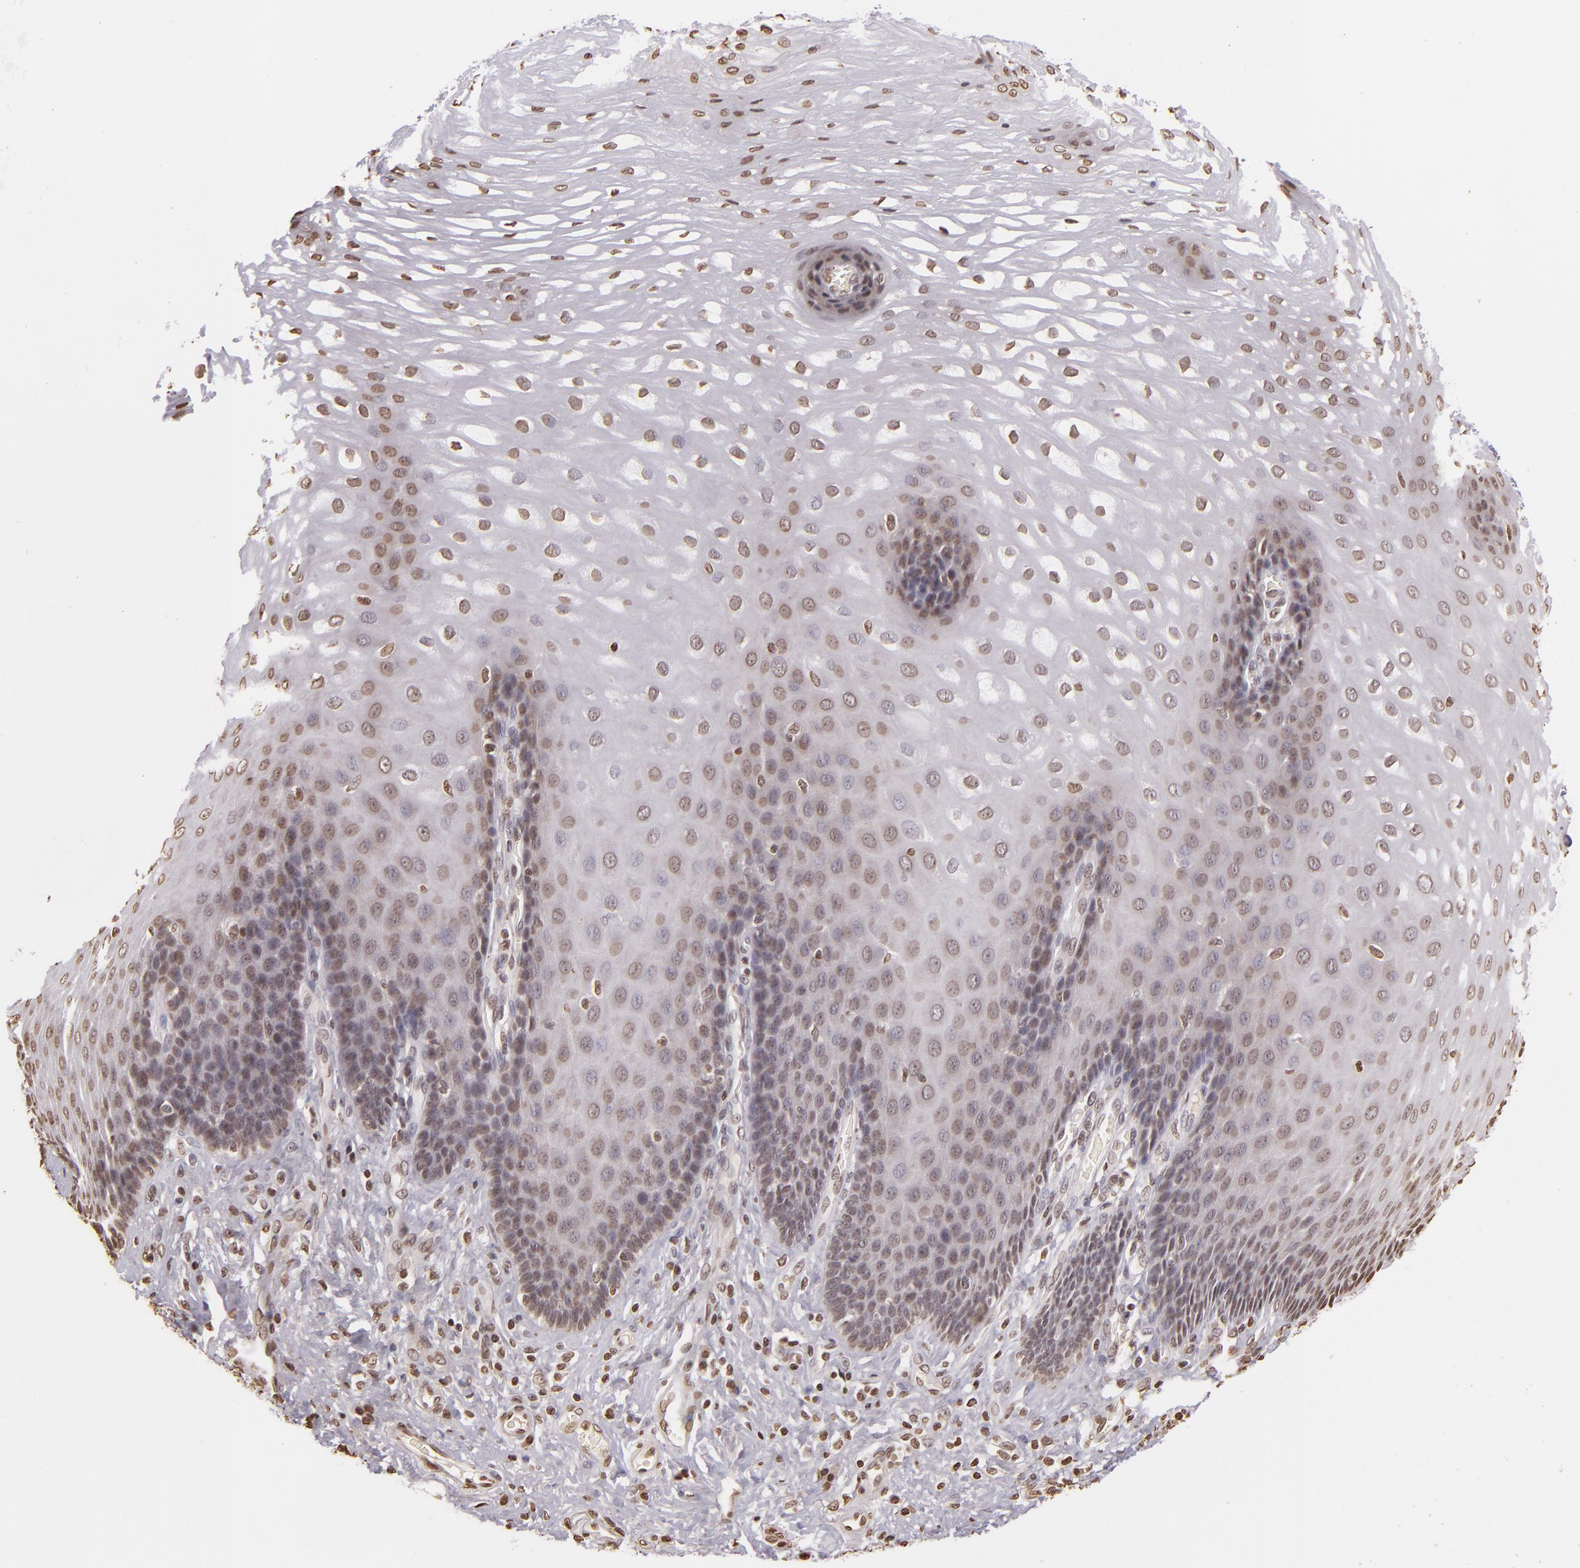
{"staining": {"intensity": "moderate", "quantity": ">75%", "location": "nuclear"}, "tissue": "esophagus", "cell_type": "Squamous epithelial cells", "image_type": "normal", "snomed": [{"axis": "morphology", "description": "Normal tissue, NOS"}, {"axis": "morphology", "description": "Adenocarcinoma, NOS"}, {"axis": "topography", "description": "Esophagus"}, {"axis": "topography", "description": "Stomach"}], "caption": "Immunohistochemical staining of benign human esophagus demonstrates medium levels of moderate nuclear positivity in approximately >75% of squamous epithelial cells. (DAB IHC, brown staining for protein, blue staining for nuclei).", "gene": "THRB", "patient": {"sex": "male", "age": 62}}